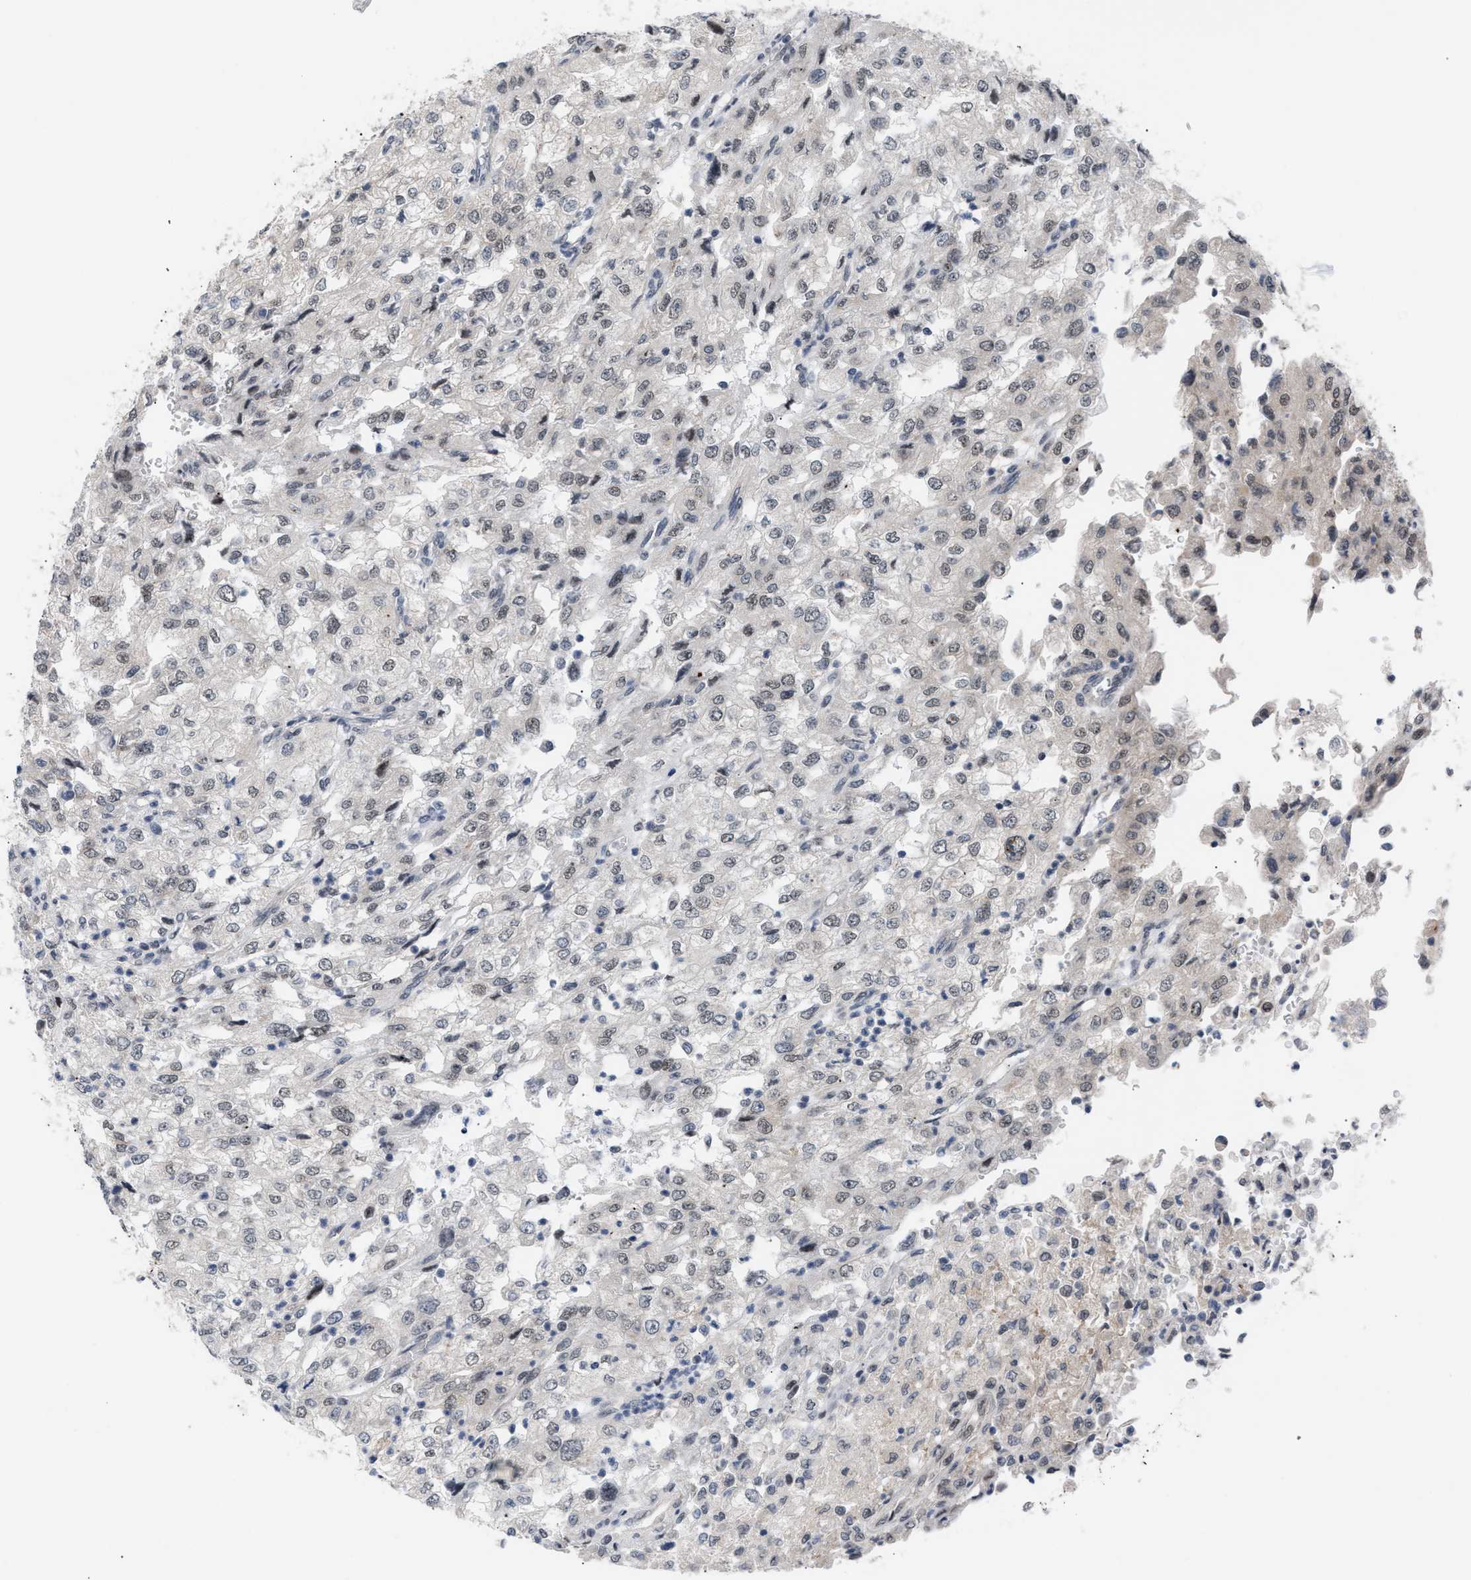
{"staining": {"intensity": "weak", "quantity": "<25%", "location": "nuclear"}, "tissue": "renal cancer", "cell_type": "Tumor cells", "image_type": "cancer", "snomed": [{"axis": "morphology", "description": "Adenocarcinoma, NOS"}, {"axis": "topography", "description": "Kidney"}], "caption": "There is no significant expression in tumor cells of adenocarcinoma (renal).", "gene": "TXNRD3", "patient": {"sex": "female", "age": 54}}